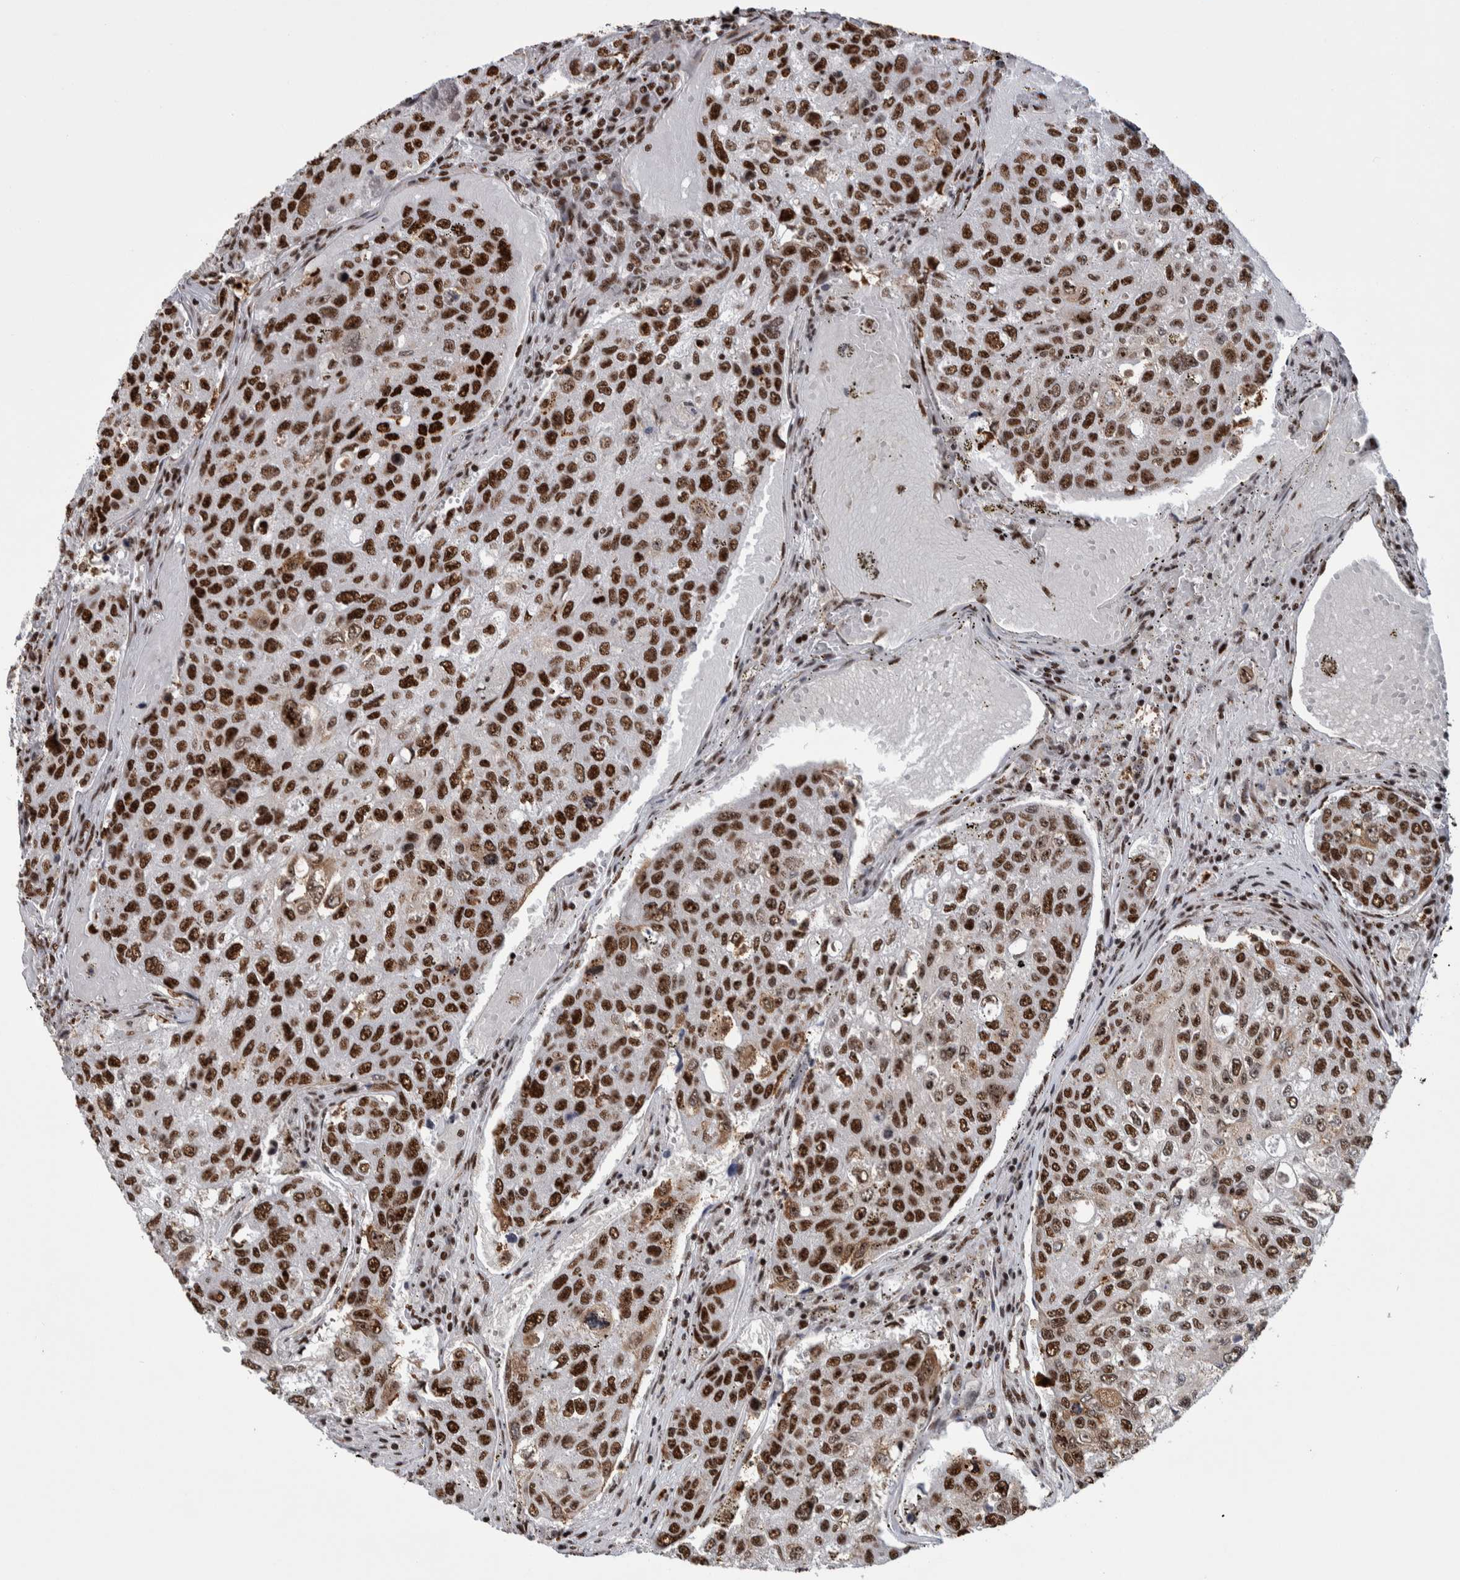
{"staining": {"intensity": "strong", "quantity": ">75%", "location": "nuclear"}, "tissue": "urothelial cancer", "cell_type": "Tumor cells", "image_type": "cancer", "snomed": [{"axis": "morphology", "description": "Urothelial carcinoma, High grade"}, {"axis": "topography", "description": "Lymph node"}, {"axis": "topography", "description": "Urinary bladder"}], "caption": "About >75% of tumor cells in urothelial cancer show strong nuclear protein staining as visualized by brown immunohistochemical staining.", "gene": "NCL", "patient": {"sex": "male", "age": 51}}